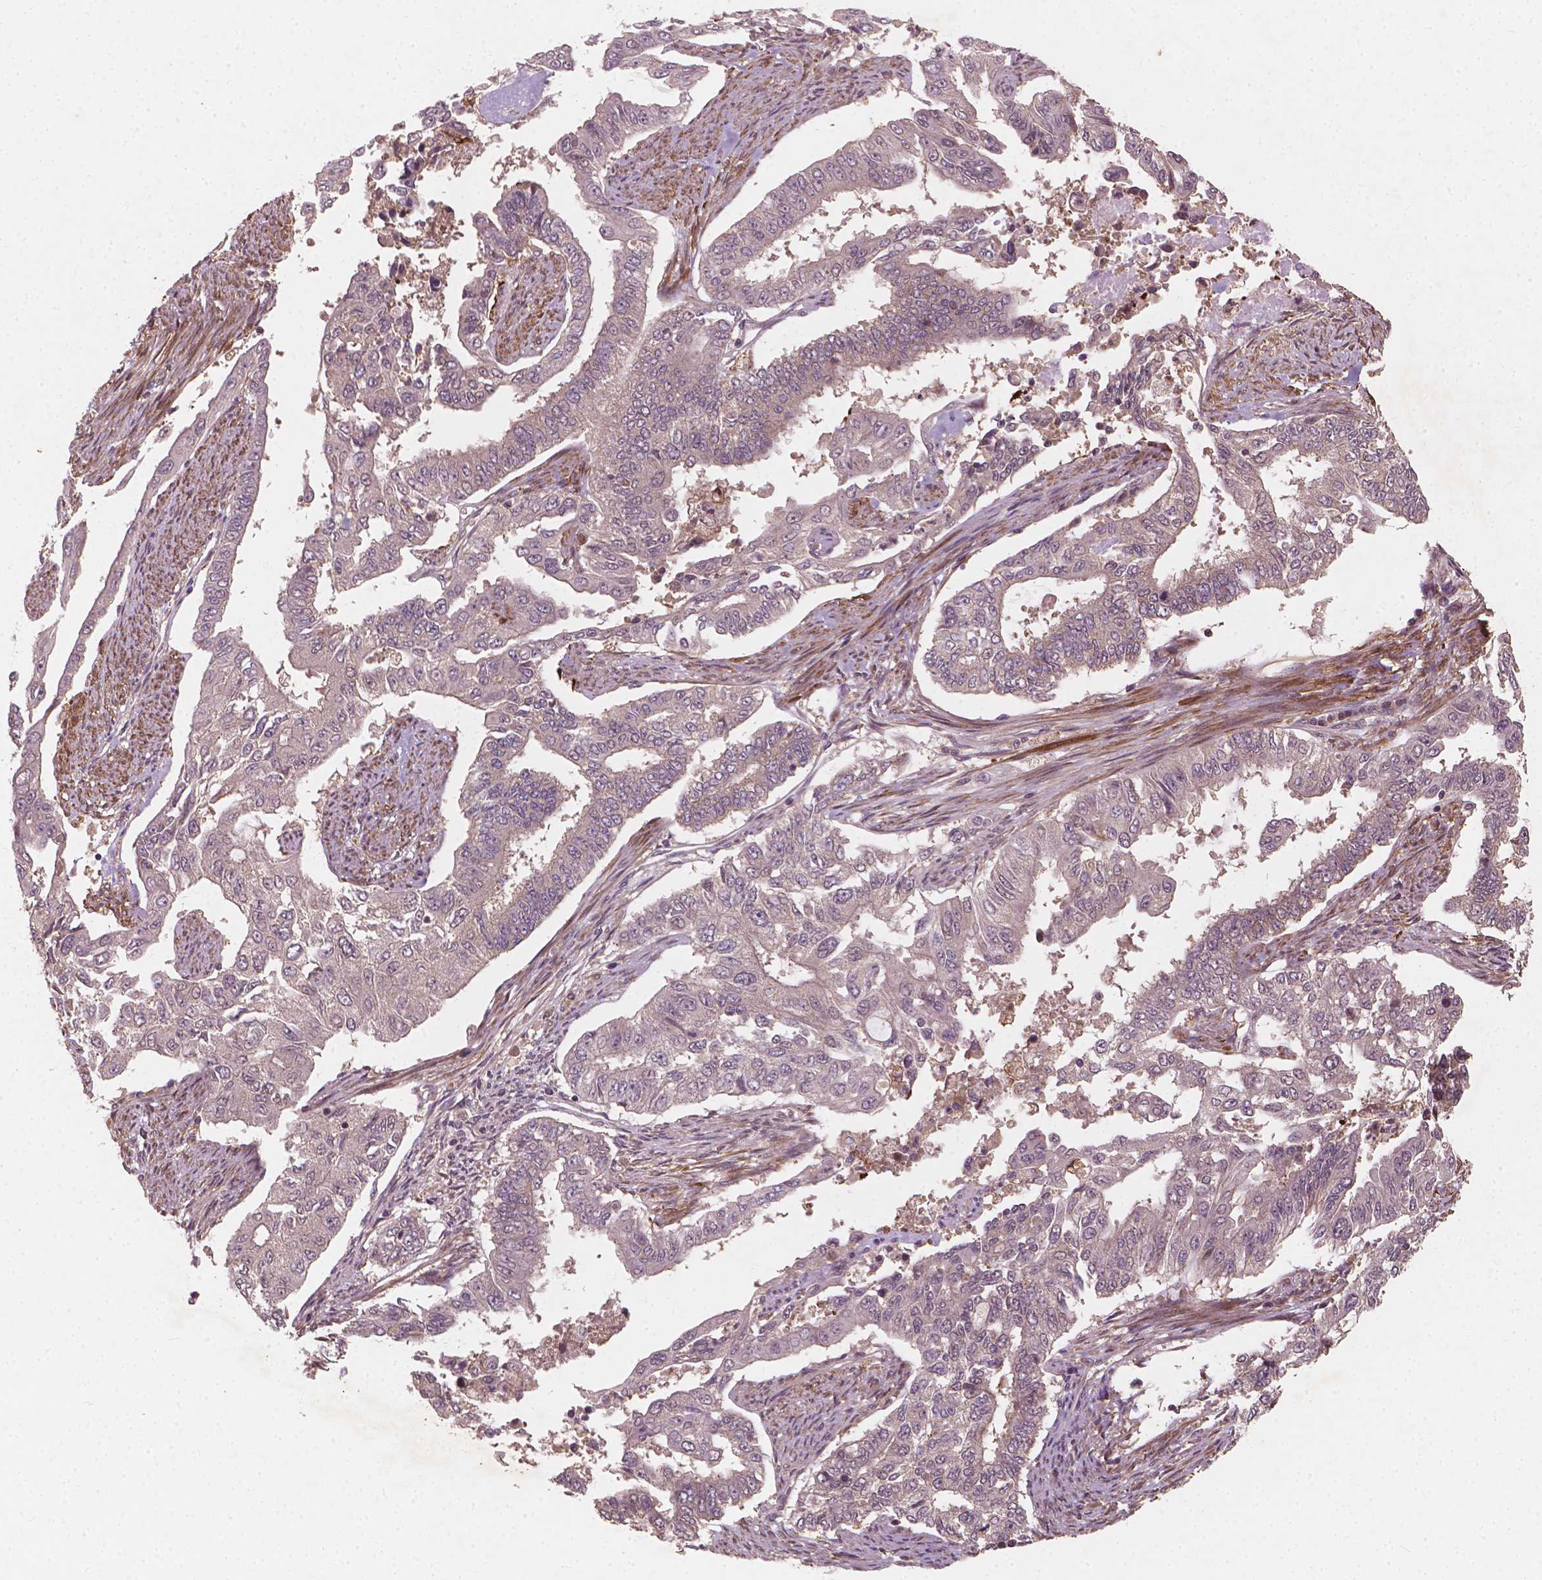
{"staining": {"intensity": "negative", "quantity": "none", "location": "none"}, "tissue": "endometrial cancer", "cell_type": "Tumor cells", "image_type": "cancer", "snomed": [{"axis": "morphology", "description": "Adenocarcinoma, NOS"}, {"axis": "topography", "description": "Uterus"}], "caption": "An immunohistochemistry (IHC) photomicrograph of endometrial cancer (adenocarcinoma) is shown. There is no staining in tumor cells of endometrial cancer (adenocarcinoma).", "gene": "CYFIP2", "patient": {"sex": "female", "age": 59}}